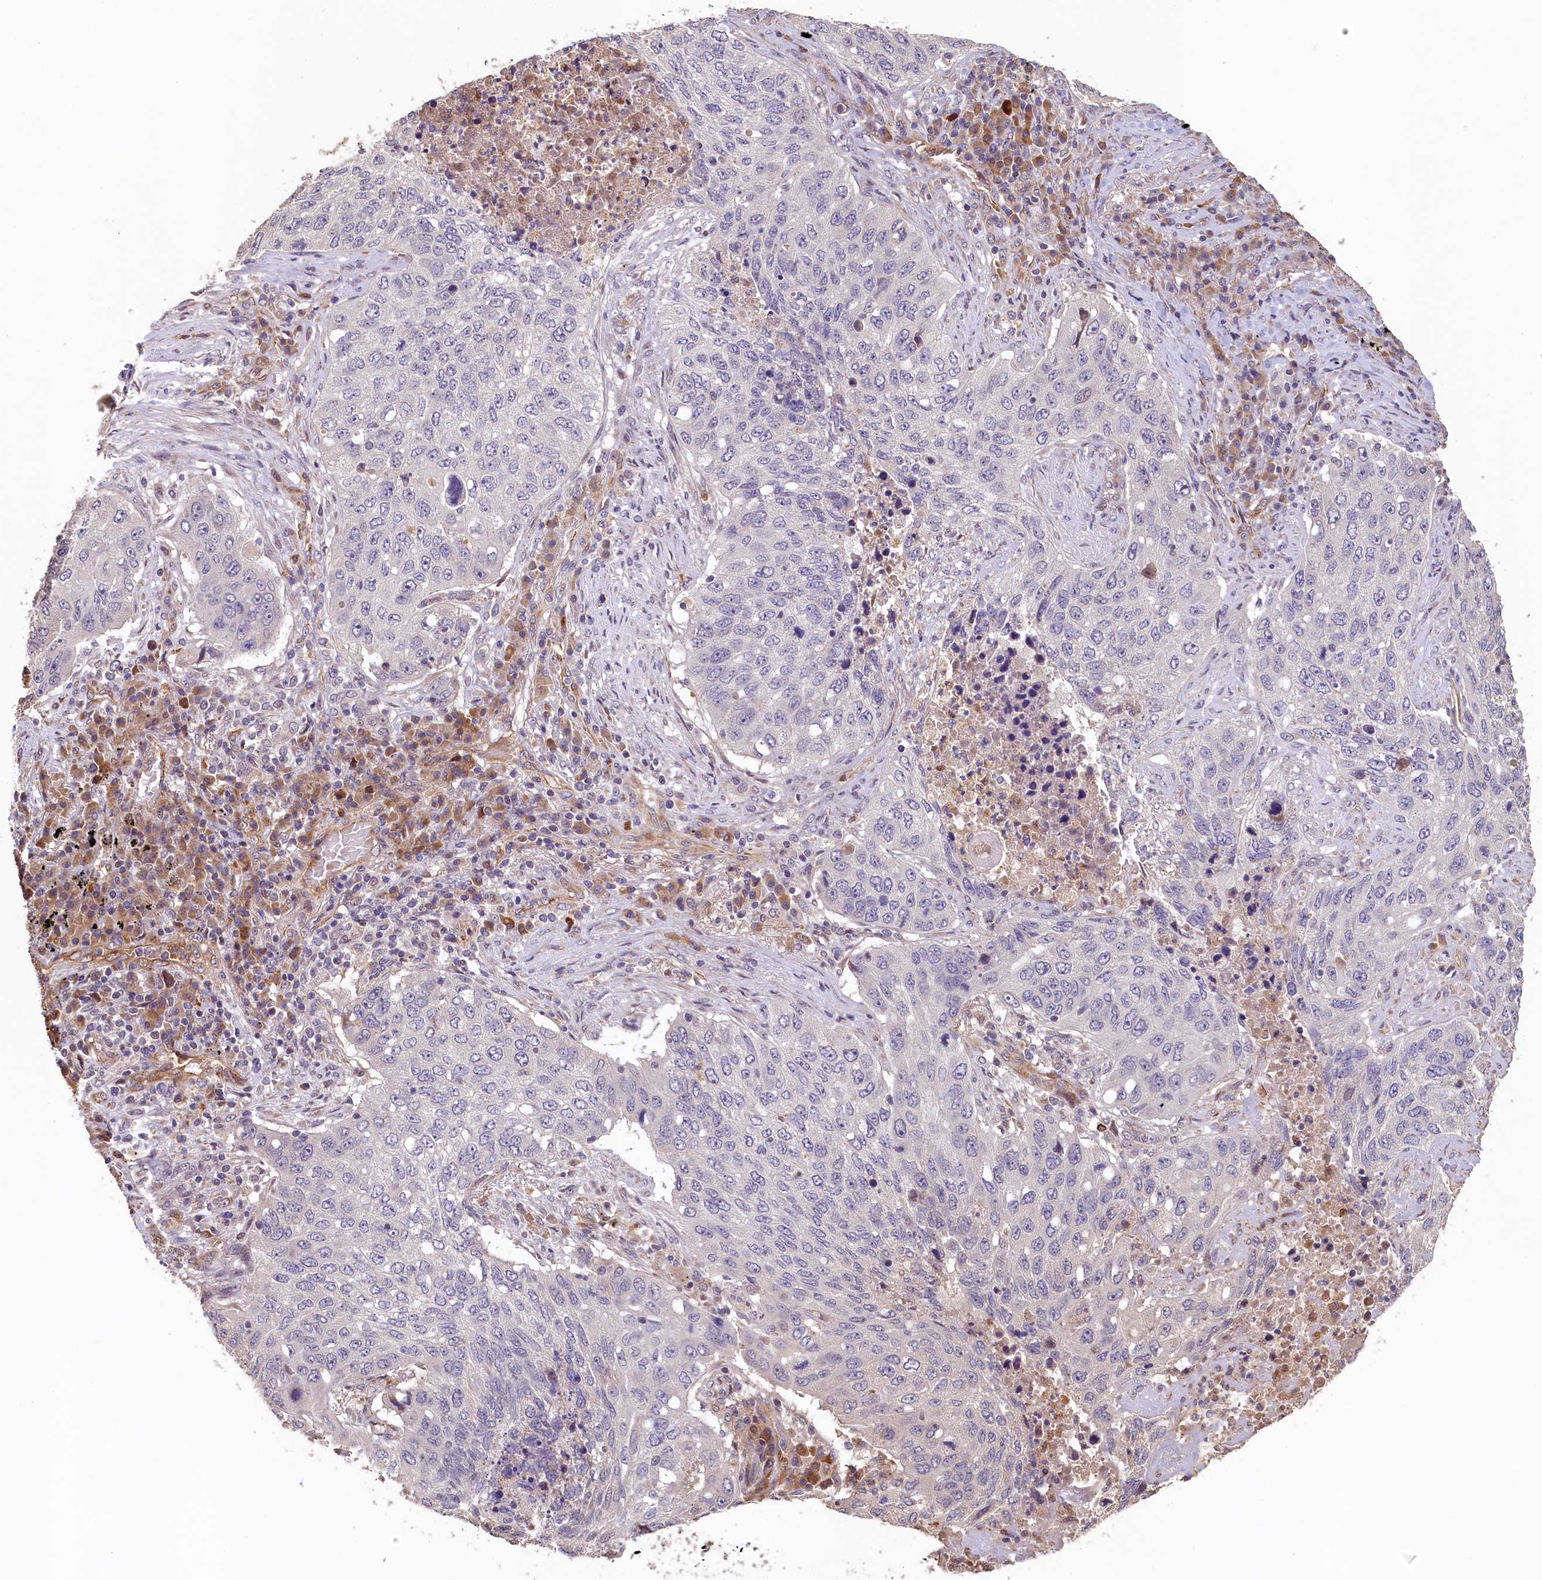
{"staining": {"intensity": "negative", "quantity": "none", "location": "none"}, "tissue": "lung cancer", "cell_type": "Tumor cells", "image_type": "cancer", "snomed": [{"axis": "morphology", "description": "Squamous cell carcinoma, NOS"}, {"axis": "topography", "description": "Lung"}], "caption": "Tumor cells are negative for protein expression in human lung cancer.", "gene": "ACSBG1", "patient": {"sex": "female", "age": 63}}